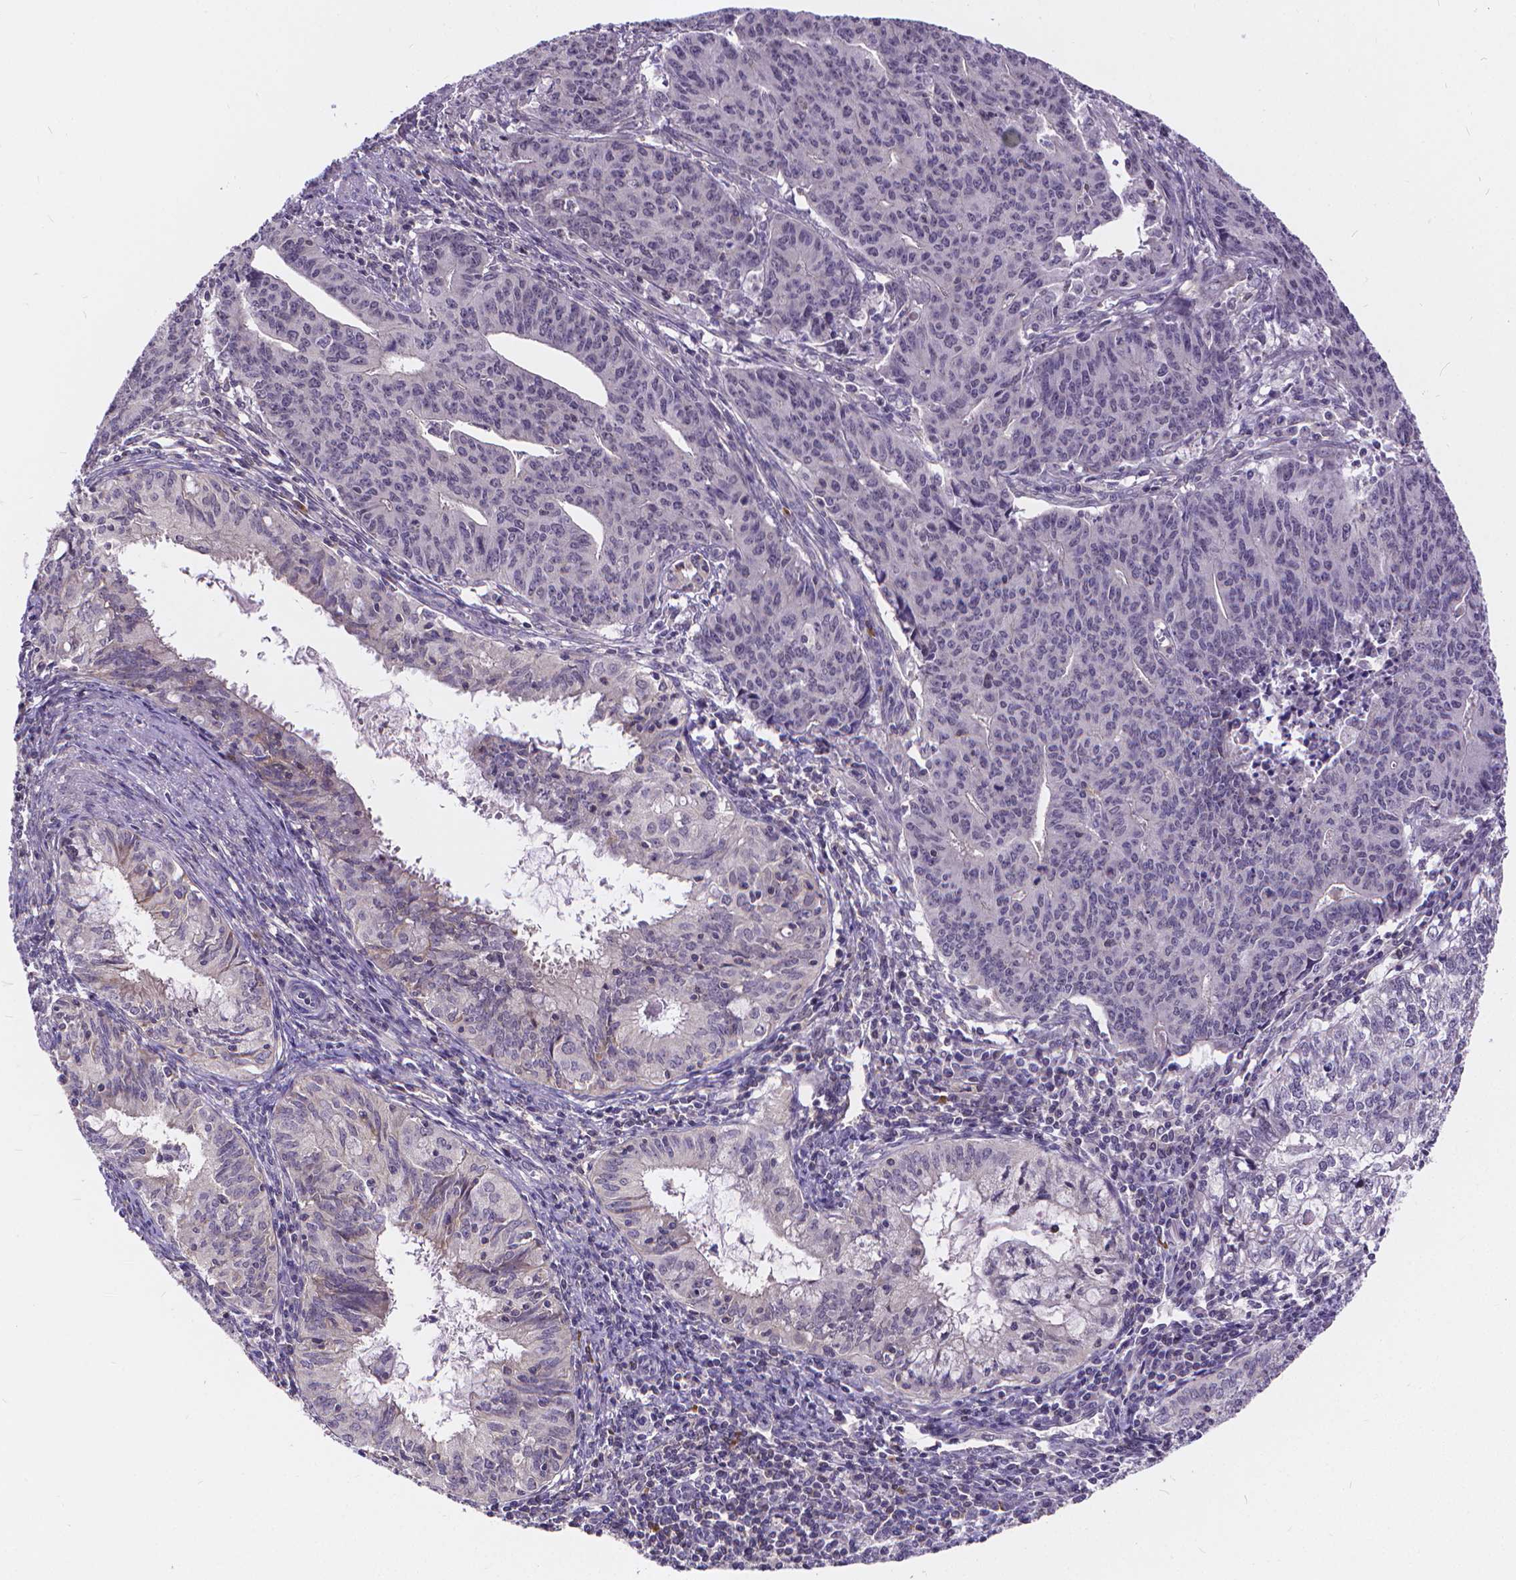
{"staining": {"intensity": "negative", "quantity": "none", "location": "none"}, "tissue": "endometrial cancer", "cell_type": "Tumor cells", "image_type": "cancer", "snomed": [{"axis": "morphology", "description": "Adenocarcinoma, NOS"}, {"axis": "topography", "description": "Endometrium"}], "caption": "Immunohistochemistry (IHC) micrograph of neoplastic tissue: endometrial cancer (adenocarcinoma) stained with DAB (3,3'-diaminobenzidine) shows no significant protein positivity in tumor cells. (DAB IHC visualized using brightfield microscopy, high magnification).", "gene": "GLRB", "patient": {"sex": "female", "age": 59}}